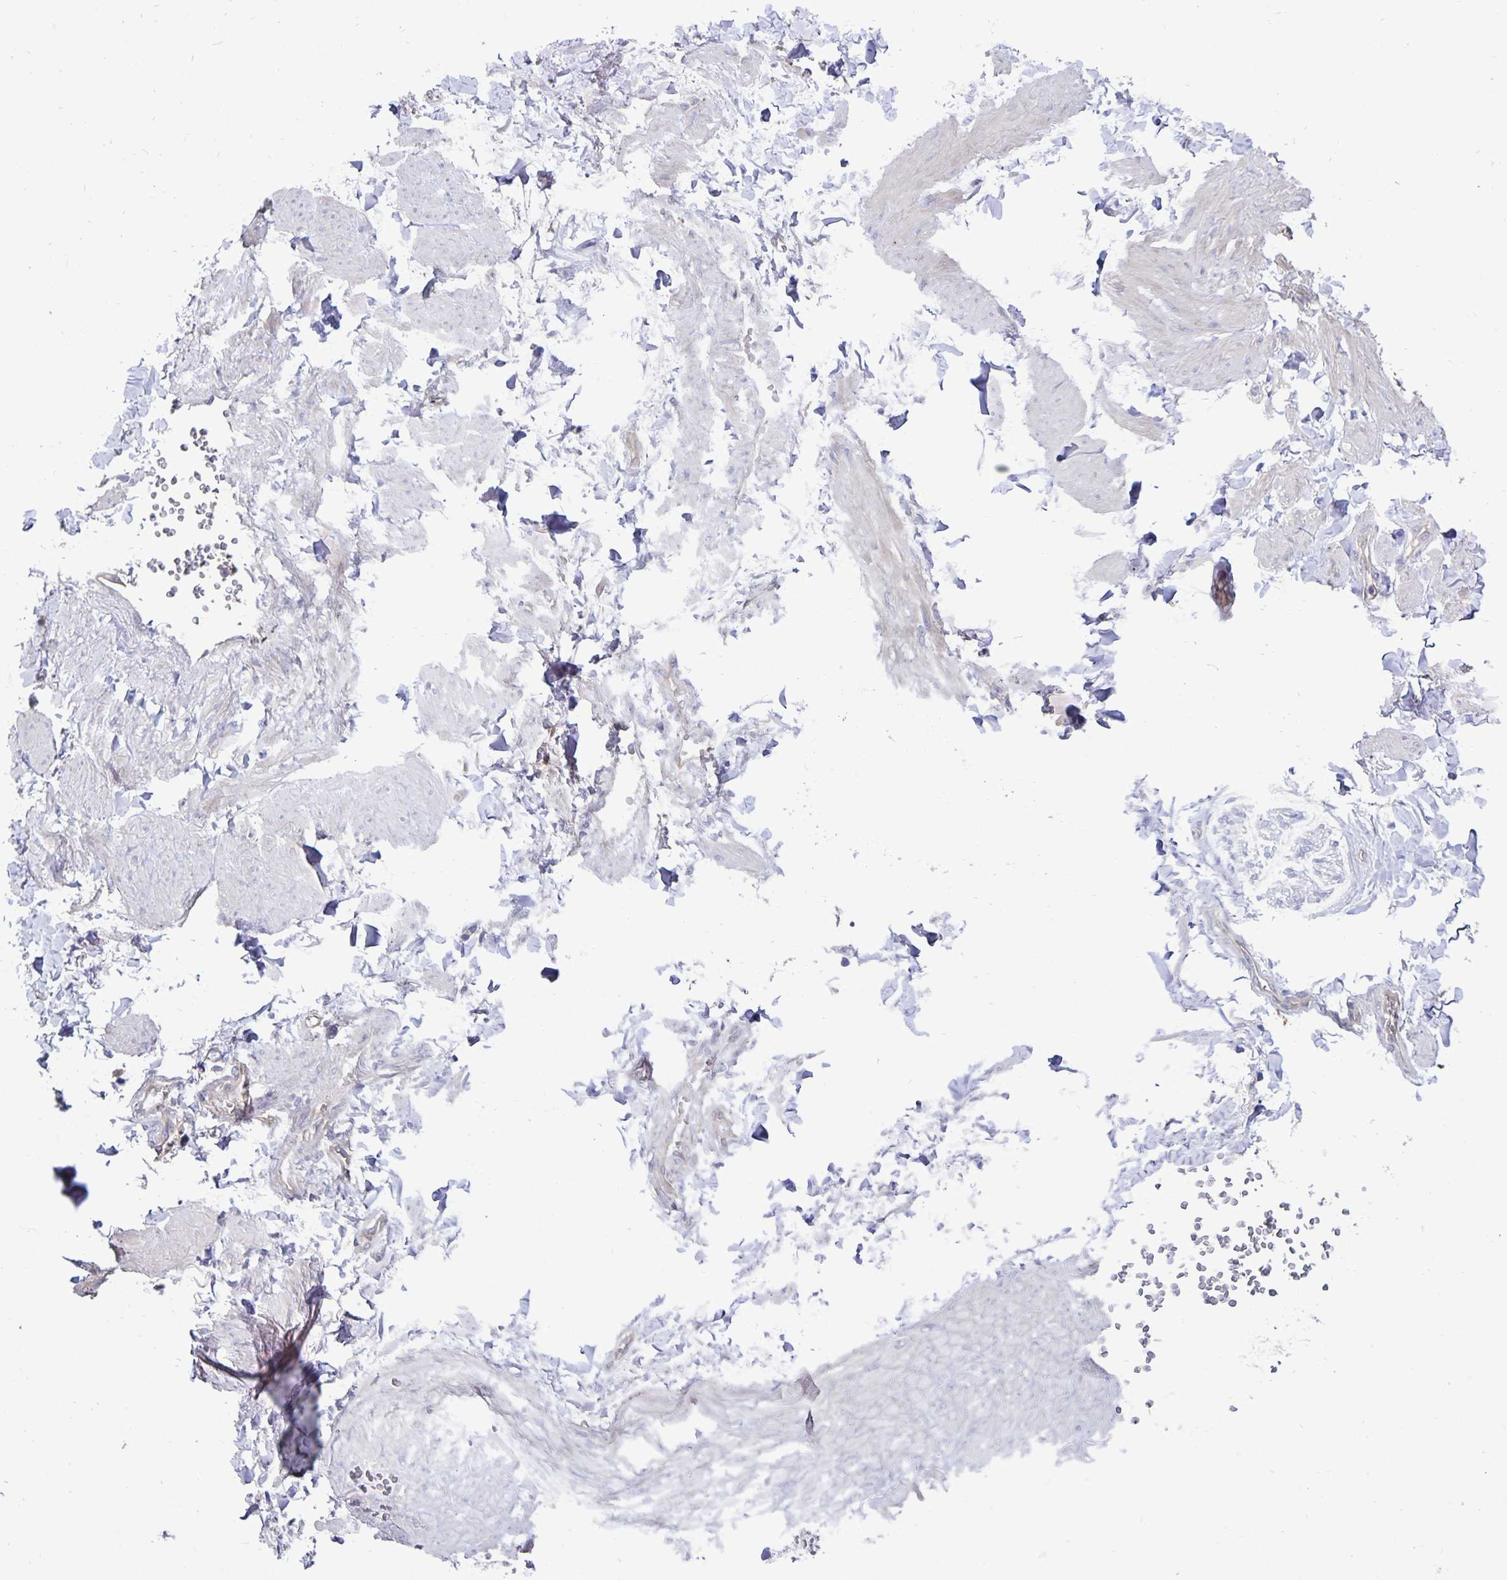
{"staining": {"intensity": "negative", "quantity": "none", "location": "none"}, "tissue": "adipose tissue", "cell_type": "Adipocytes", "image_type": "normal", "snomed": [{"axis": "morphology", "description": "Normal tissue, NOS"}, {"axis": "topography", "description": "Epididymis"}, {"axis": "topography", "description": "Peripheral nerve tissue"}], "caption": "This is a photomicrograph of immunohistochemistry staining of benign adipose tissue, which shows no staining in adipocytes. The staining was performed using DAB (3,3'-diaminobenzidine) to visualize the protein expression in brown, while the nuclei were stained in blue with hematoxylin (Magnification: 20x).", "gene": "CDKN2B", "patient": {"sex": "male", "age": 32}}